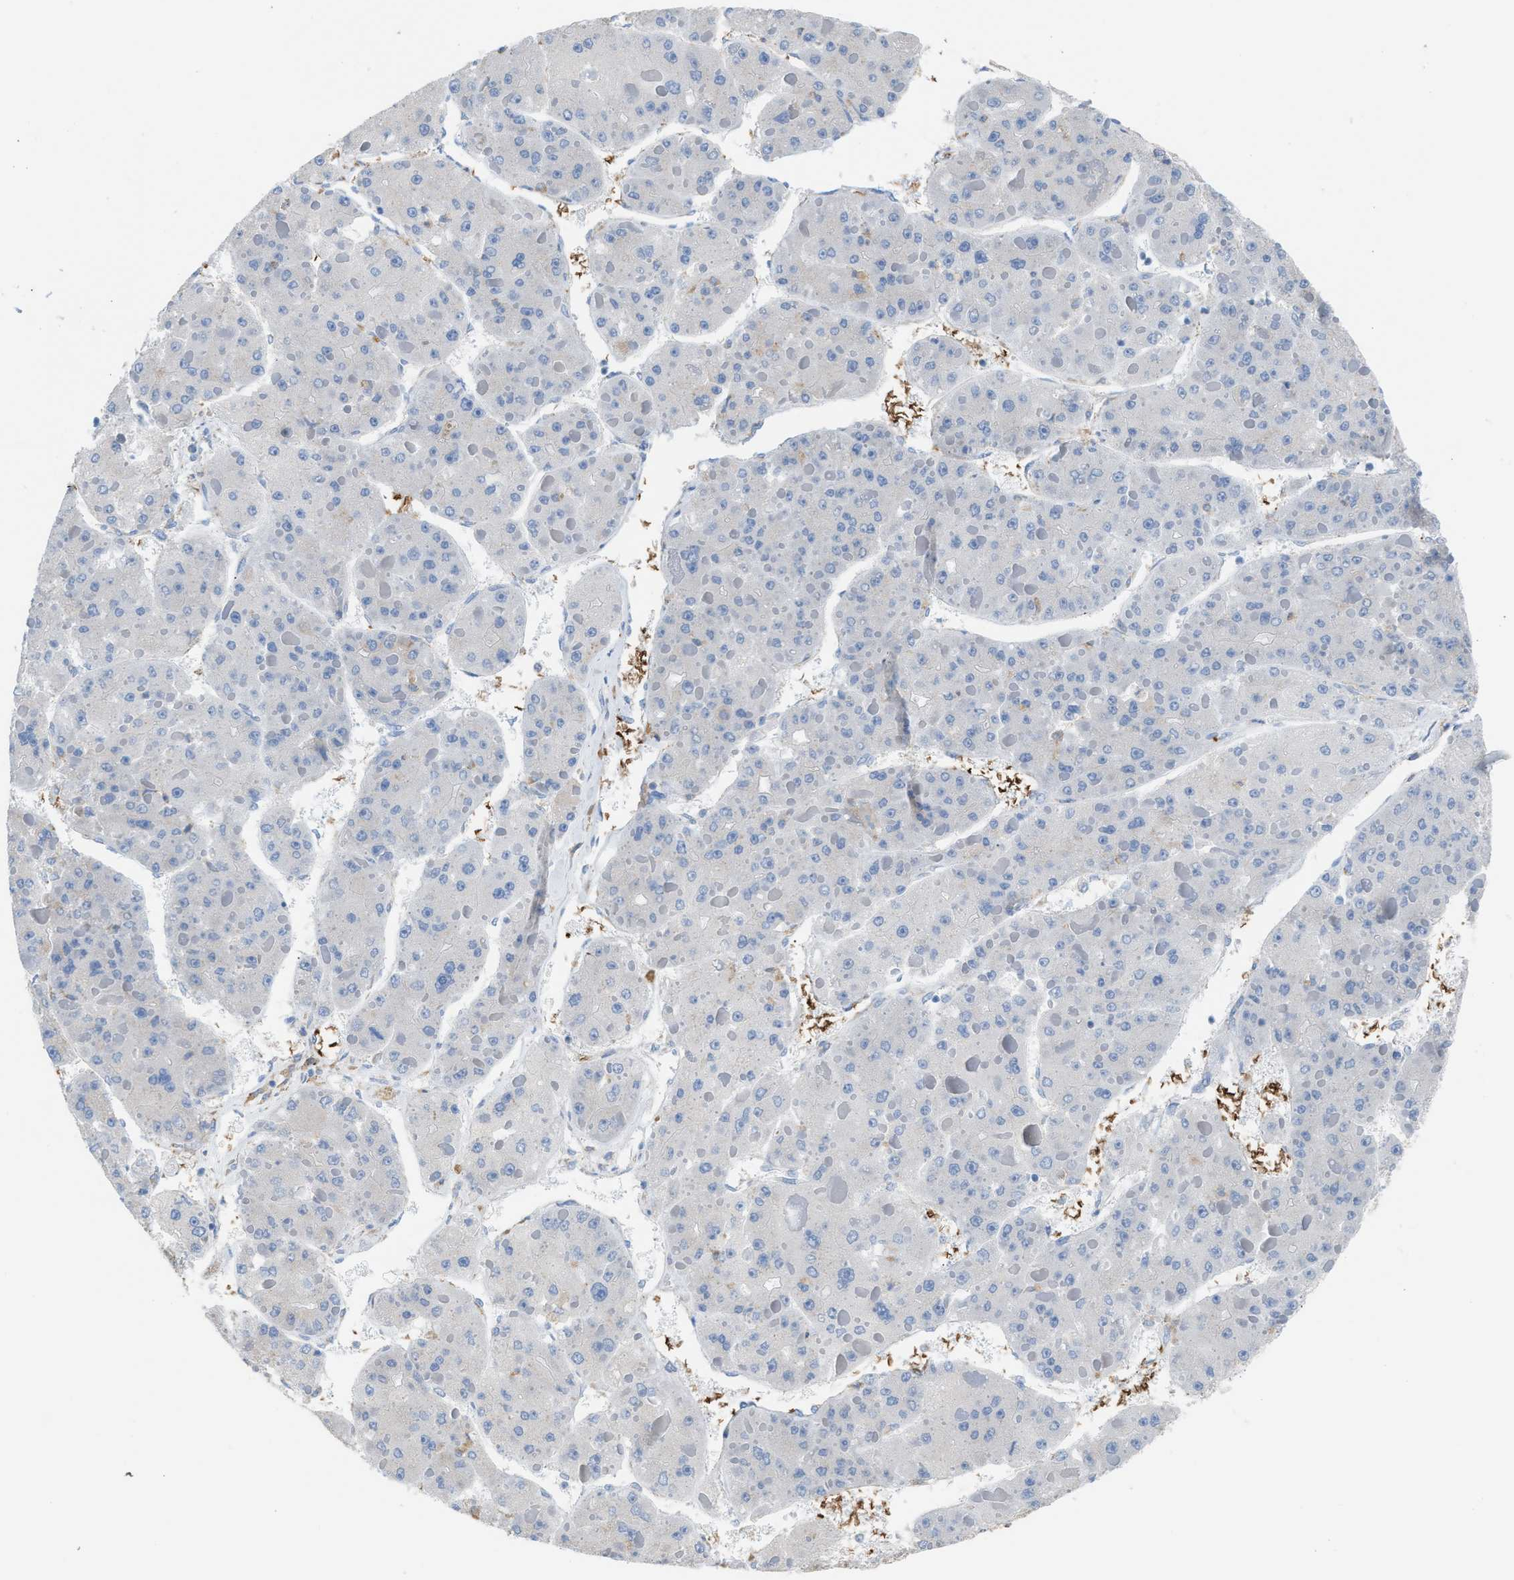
{"staining": {"intensity": "negative", "quantity": "none", "location": "none"}, "tissue": "liver cancer", "cell_type": "Tumor cells", "image_type": "cancer", "snomed": [{"axis": "morphology", "description": "Carcinoma, Hepatocellular, NOS"}, {"axis": "topography", "description": "Liver"}], "caption": "The image reveals no significant positivity in tumor cells of liver cancer (hepatocellular carcinoma). The staining was performed using DAB to visualize the protein expression in brown, while the nuclei were stained in blue with hematoxylin (Magnification: 20x).", "gene": "CA3", "patient": {"sex": "female", "age": 73}}